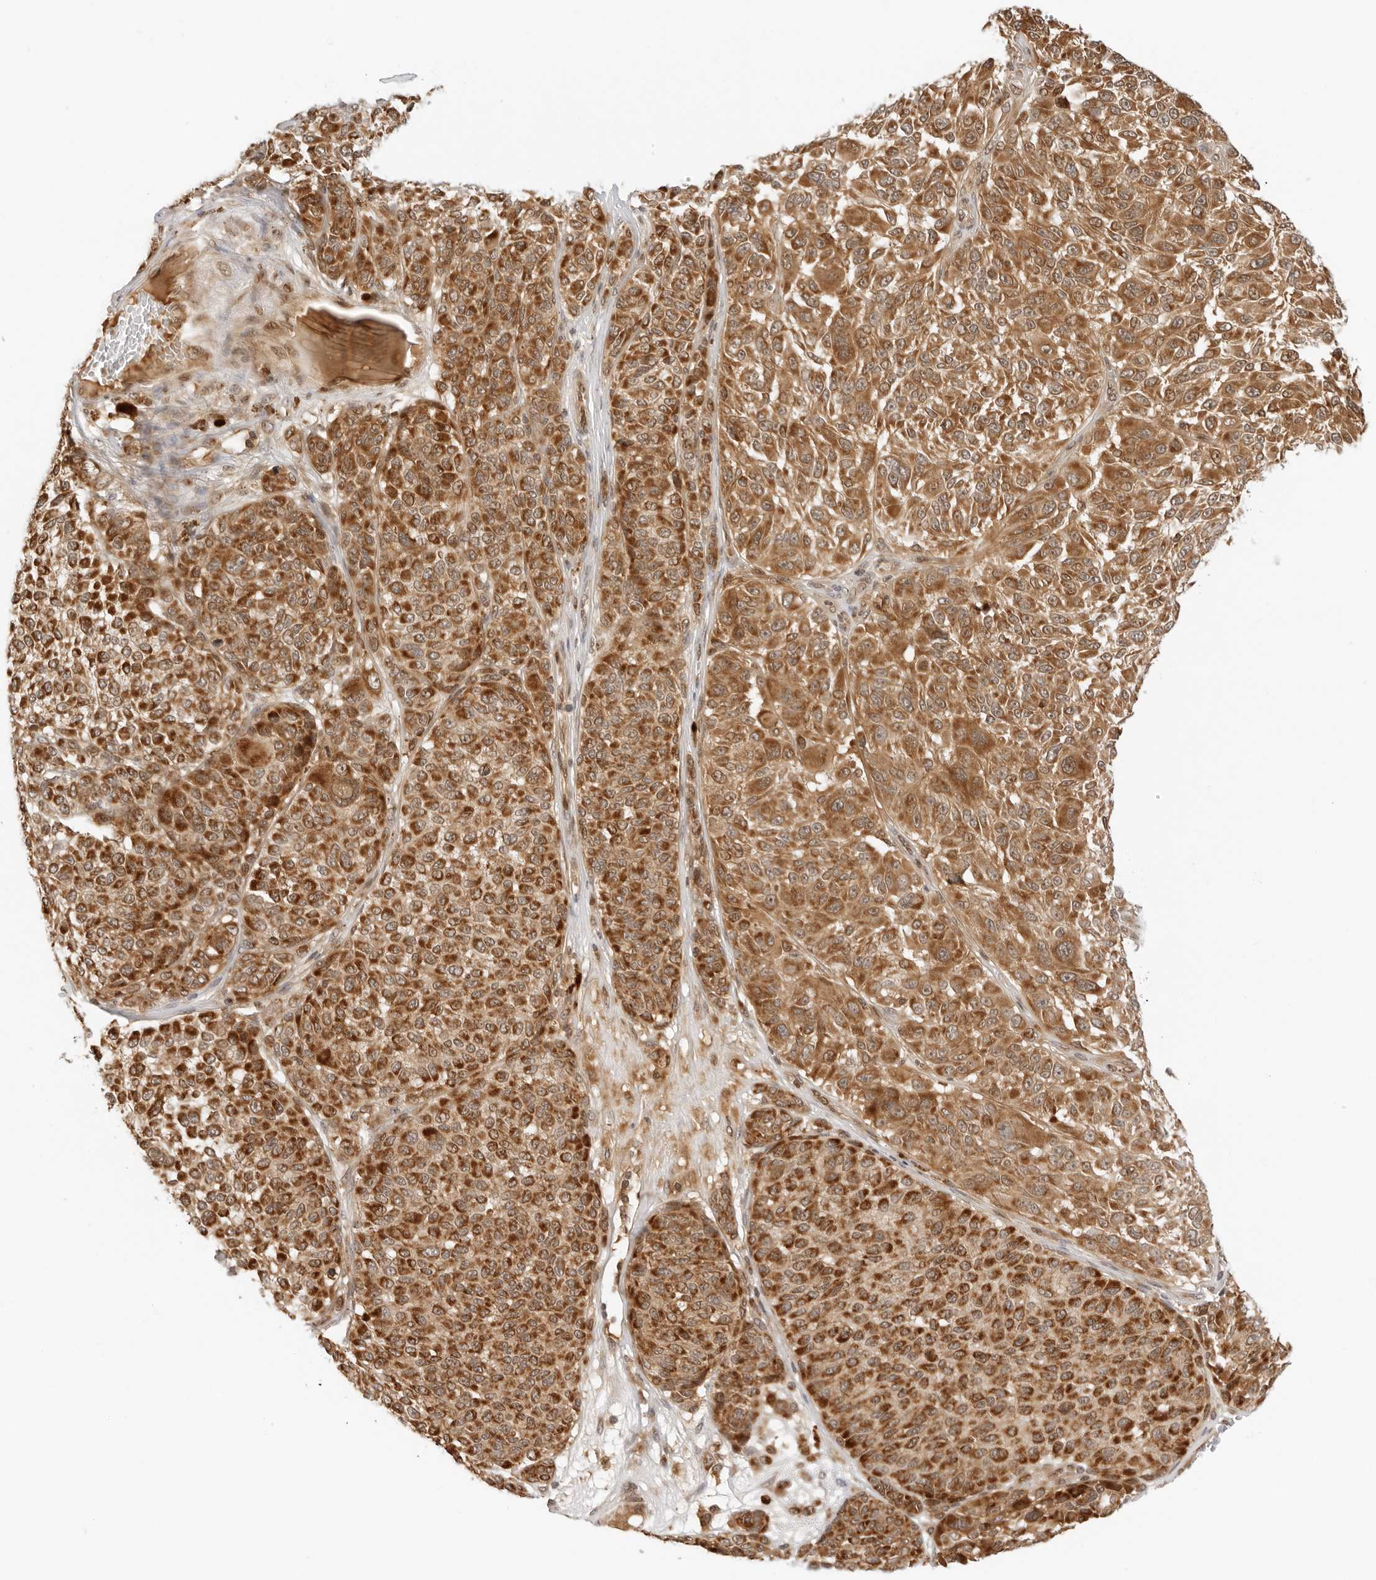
{"staining": {"intensity": "strong", "quantity": ">75%", "location": "cytoplasmic/membranous,nuclear"}, "tissue": "melanoma", "cell_type": "Tumor cells", "image_type": "cancer", "snomed": [{"axis": "morphology", "description": "Malignant melanoma, NOS"}, {"axis": "topography", "description": "Skin"}], "caption": "Tumor cells demonstrate high levels of strong cytoplasmic/membranous and nuclear positivity in approximately >75% of cells in melanoma.", "gene": "RC3H1", "patient": {"sex": "male", "age": 83}}